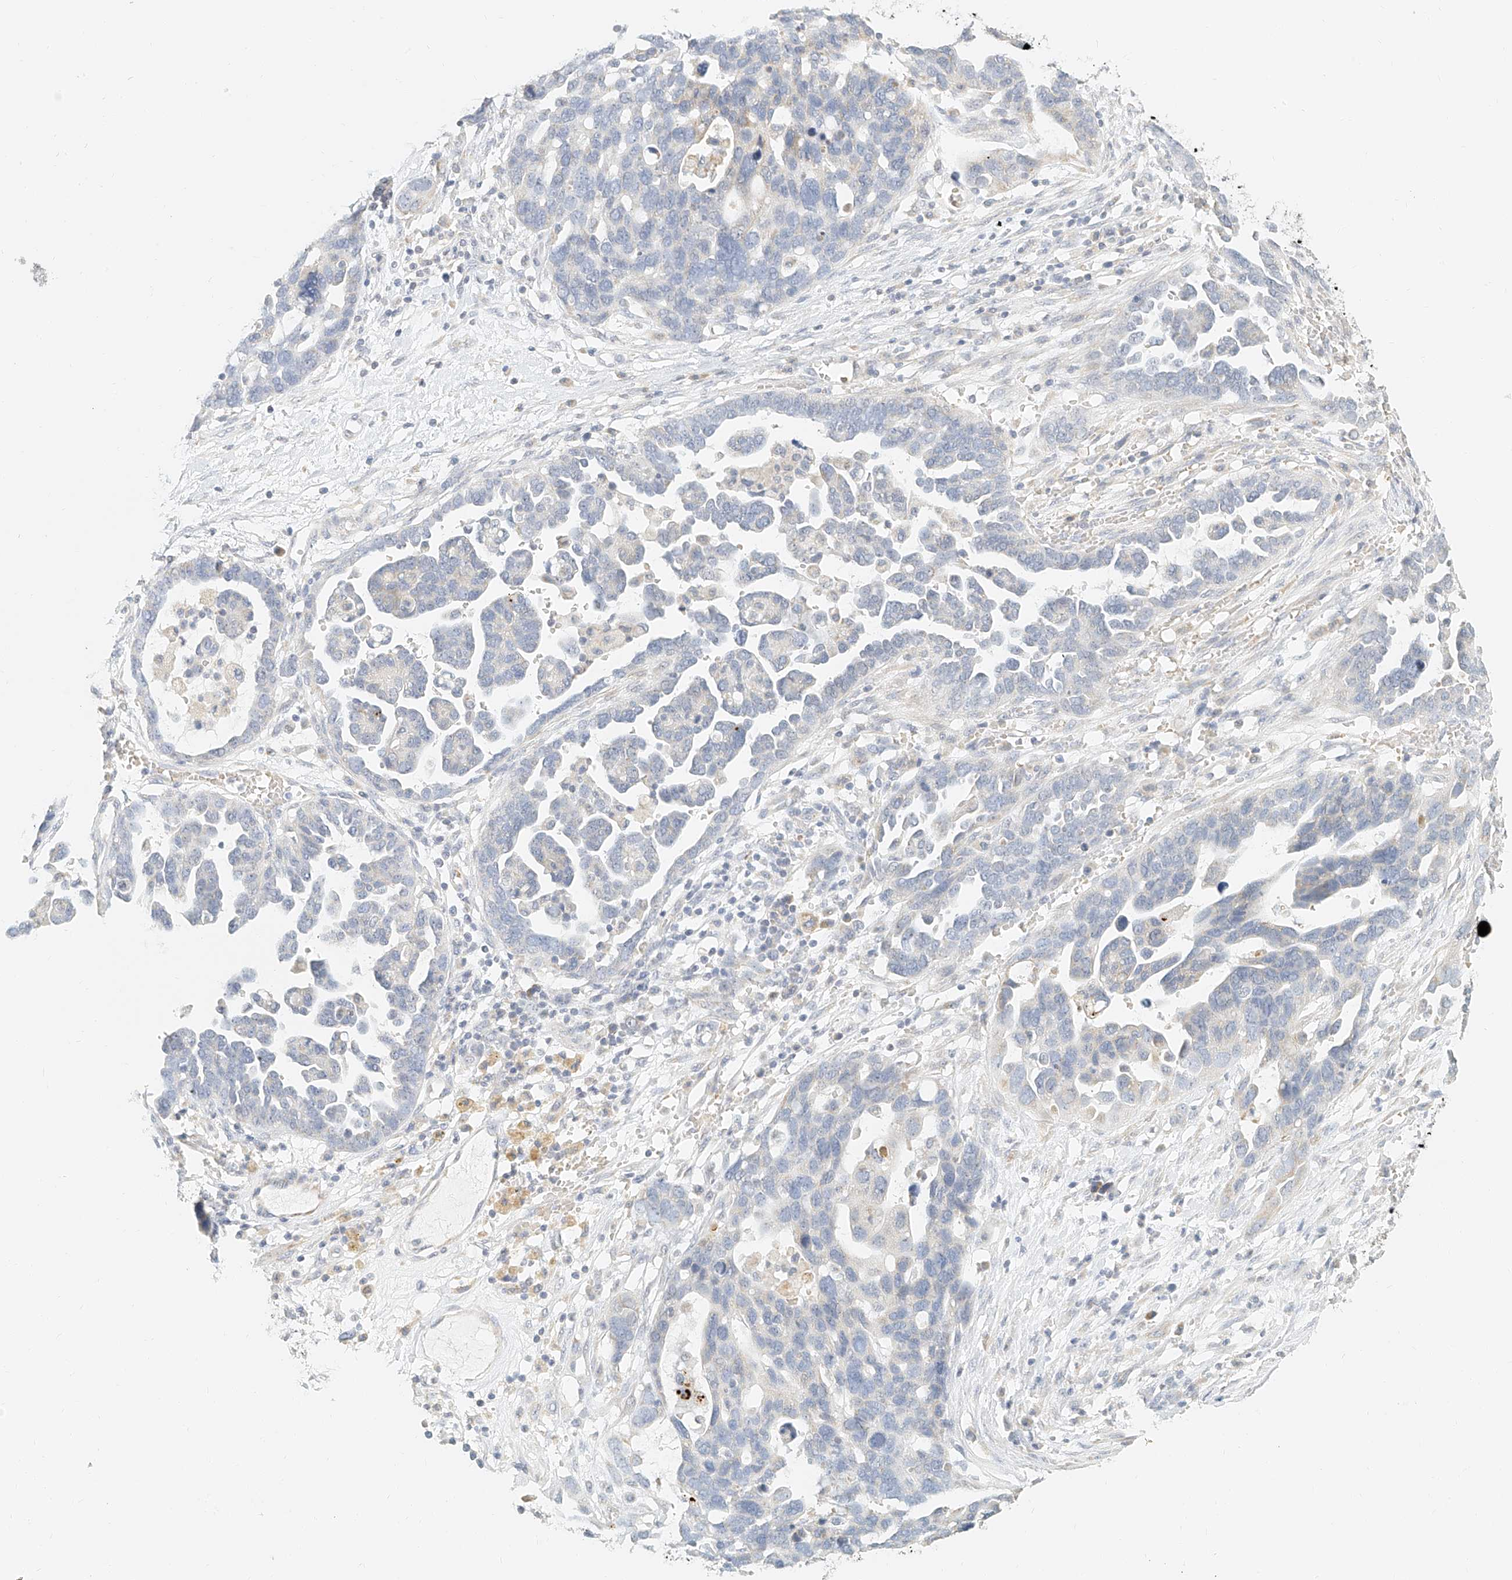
{"staining": {"intensity": "negative", "quantity": "none", "location": "none"}, "tissue": "ovarian cancer", "cell_type": "Tumor cells", "image_type": "cancer", "snomed": [{"axis": "morphology", "description": "Cystadenocarcinoma, serous, NOS"}, {"axis": "topography", "description": "Ovary"}], "caption": "Human ovarian serous cystadenocarcinoma stained for a protein using immunohistochemistry (IHC) reveals no positivity in tumor cells.", "gene": "CXorf58", "patient": {"sex": "female", "age": 54}}